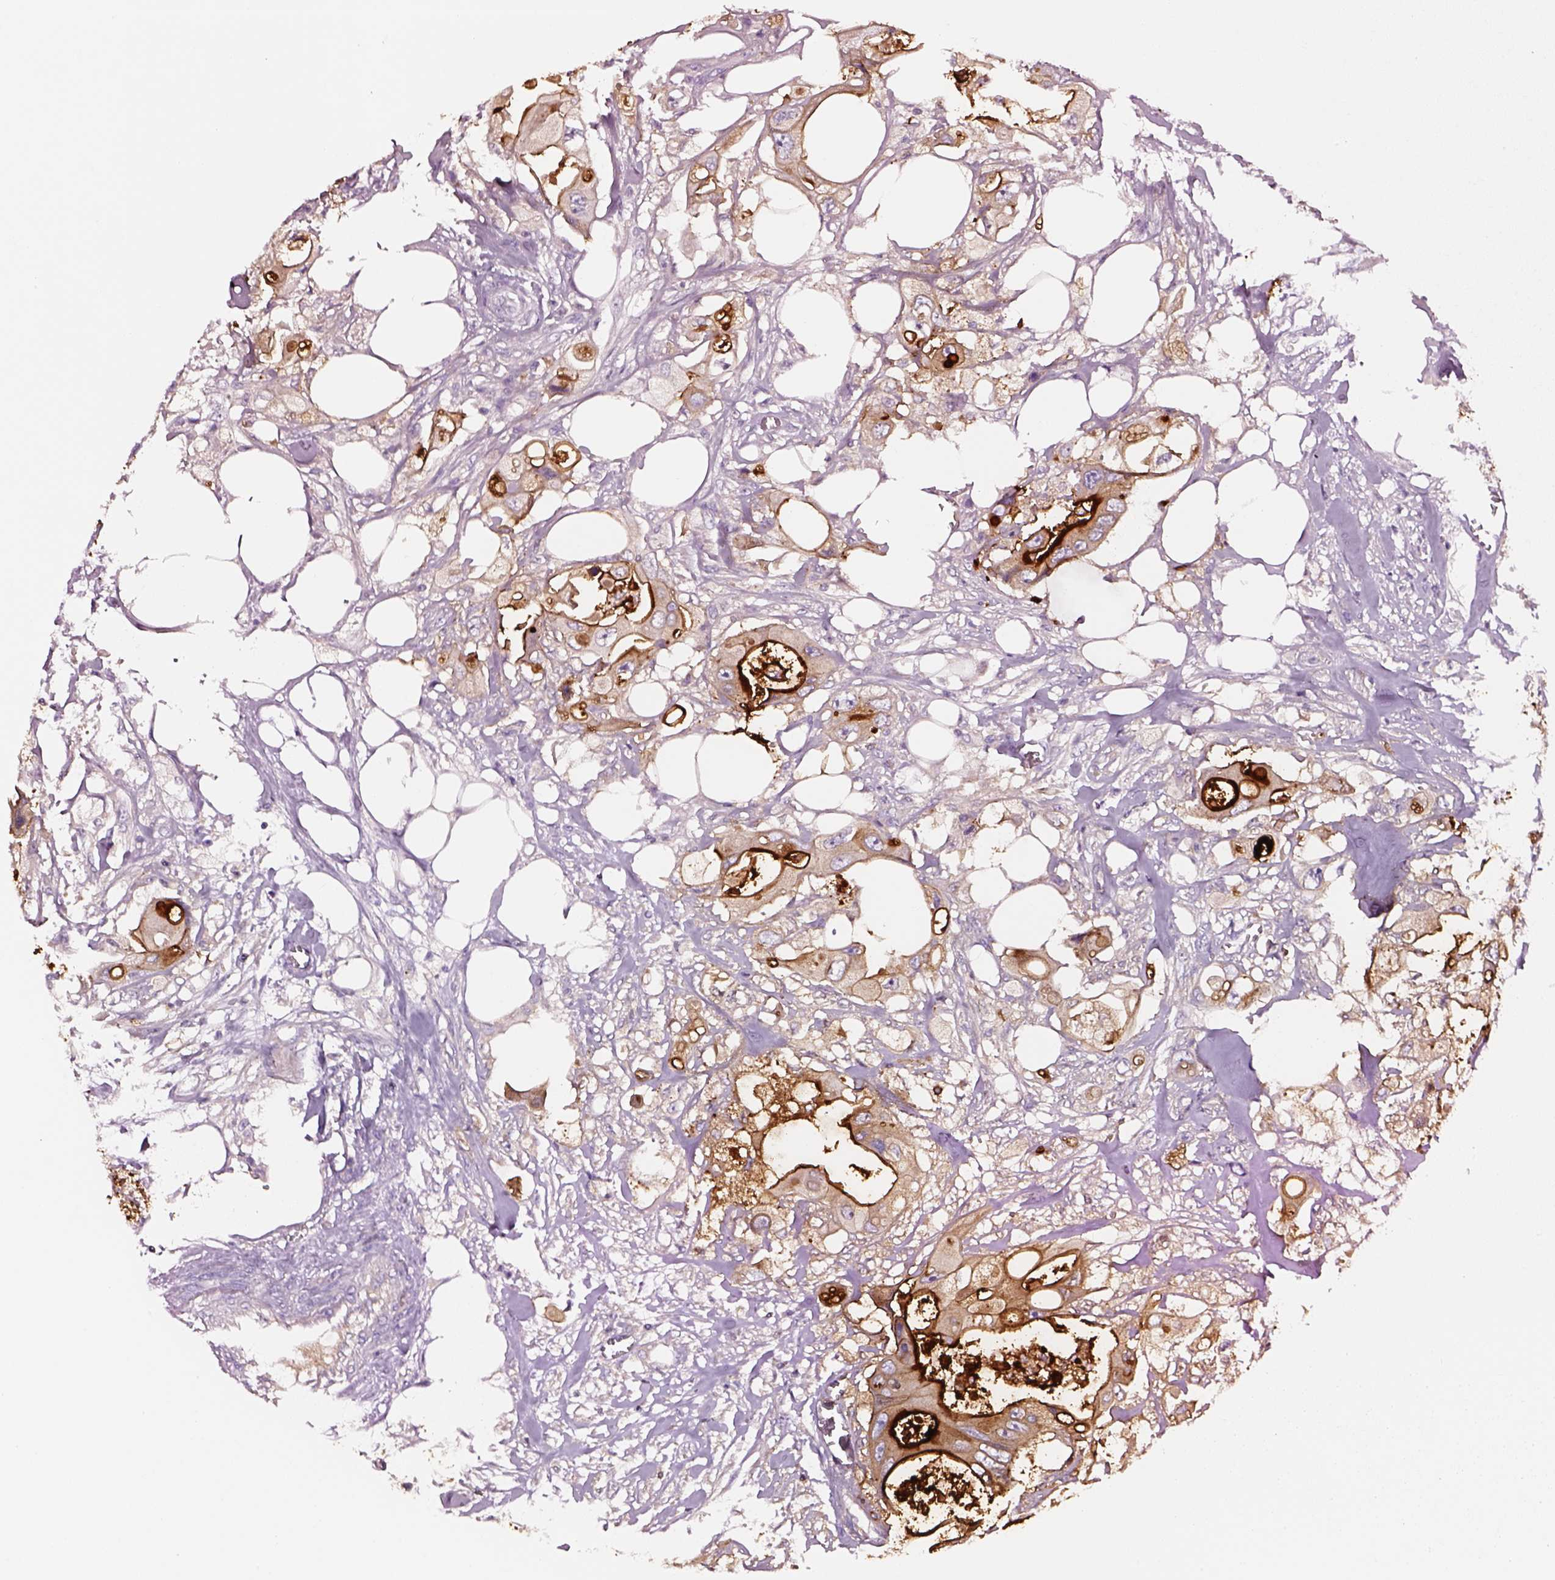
{"staining": {"intensity": "strong", "quantity": ">75%", "location": "cytoplasmic/membranous"}, "tissue": "colorectal cancer", "cell_type": "Tumor cells", "image_type": "cancer", "snomed": [{"axis": "morphology", "description": "Adenocarcinoma, NOS"}, {"axis": "topography", "description": "Rectum"}], "caption": "Human colorectal cancer (adenocarcinoma) stained with a brown dye demonstrates strong cytoplasmic/membranous positive expression in approximately >75% of tumor cells.", "gene": "DPEP1", "patient": {"sex": "male", "age": 63}}